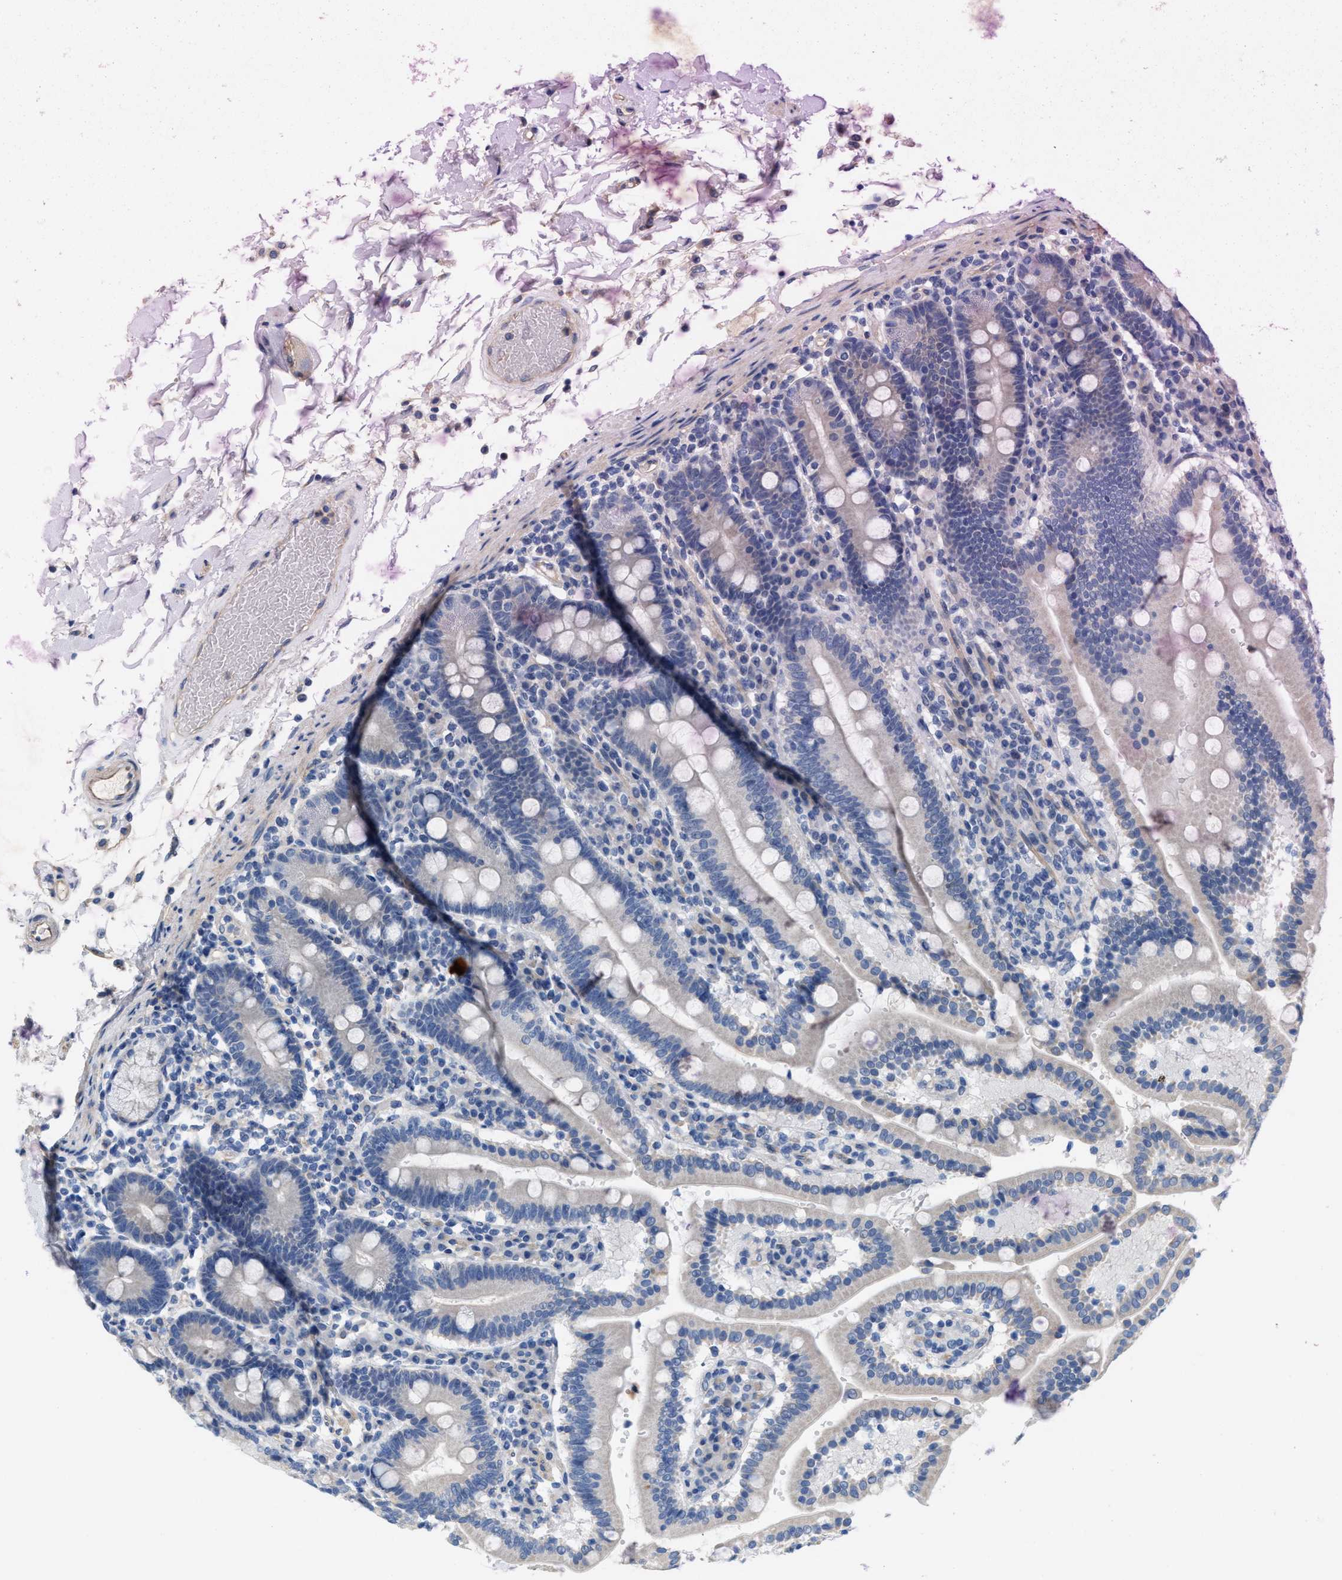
{"staining": {"intensity": "negative", "quantity": "none", "location": "none"}, "tissue": "duodenum", "cell_type": "Glandular cells", "image_type": "normal", "snomed": [{"axis": "morphology", "description": "Normal tissue, NOS"}, {"axis": "topography", "description": "Small intestine, NOS"}], "caption": "Immunohistochemical staining of benign human duodenum shows no significant staining in glandular cells. The staining was performed using DAB to visualize the protein expression in brown, while the nuclei were stained in blue with hematoxylin (Magnification: 20x).", "gene": "CPA2", "patient": {"sex": "female", "age": 71}}